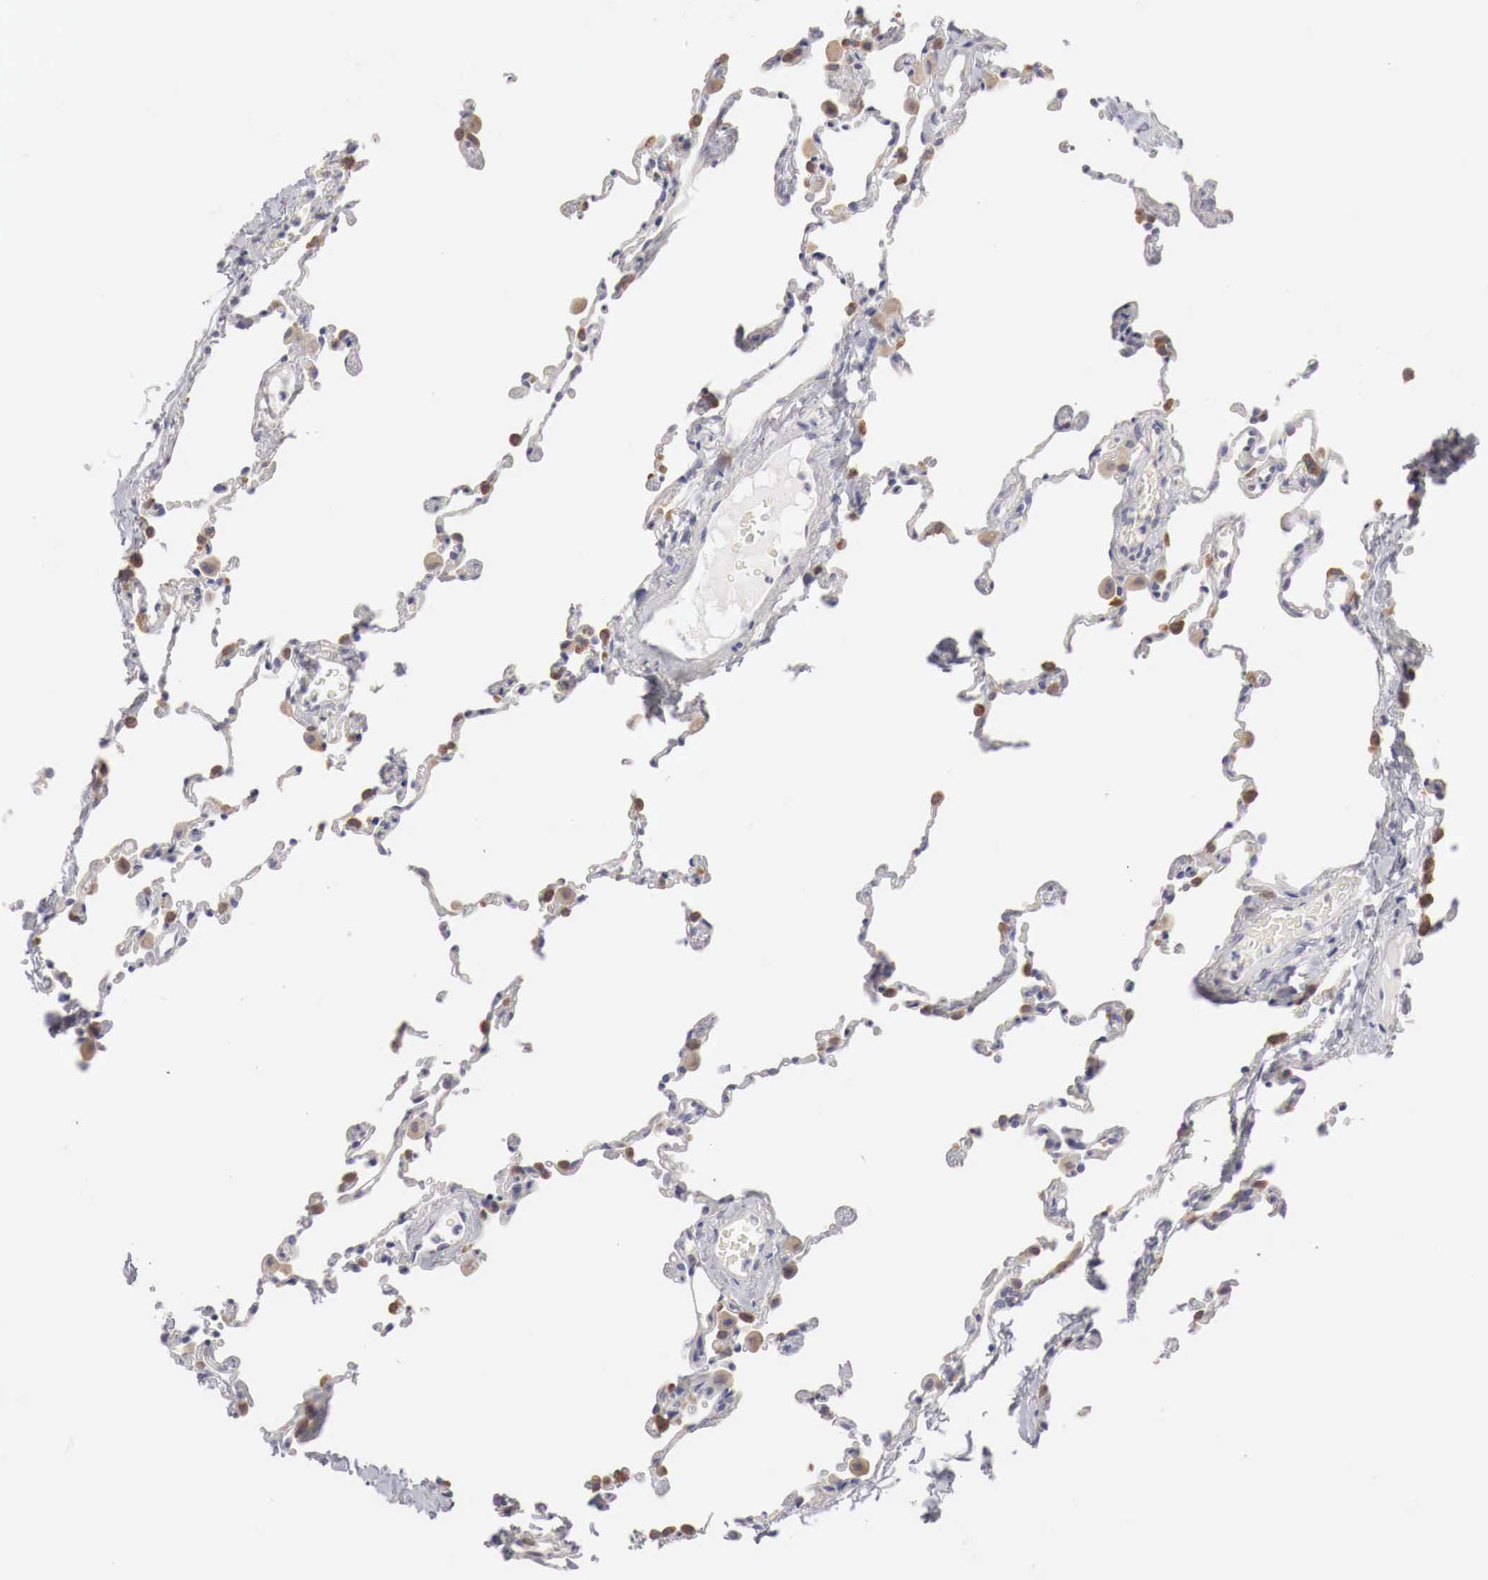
{"staining": {"intensity": "moderate", "quantity": "25%-75%", "location": "cytoplasmic/membranous"}, "tissue": "lung", "cell_type": "Alveolar cells", "image_type": "normal", "snomed": [{"axis": "morphology", "description": "Normal tissue, NOS"}, {"axis": "topography", "description": "Lung"}], "caption": "Moderate cytoplasmic/membranous protein positivity is seen in about 25%-75% of alveolar cells in lung.", "gene": "NSDHL", "patient": {"sex": "female", "age": 61}}